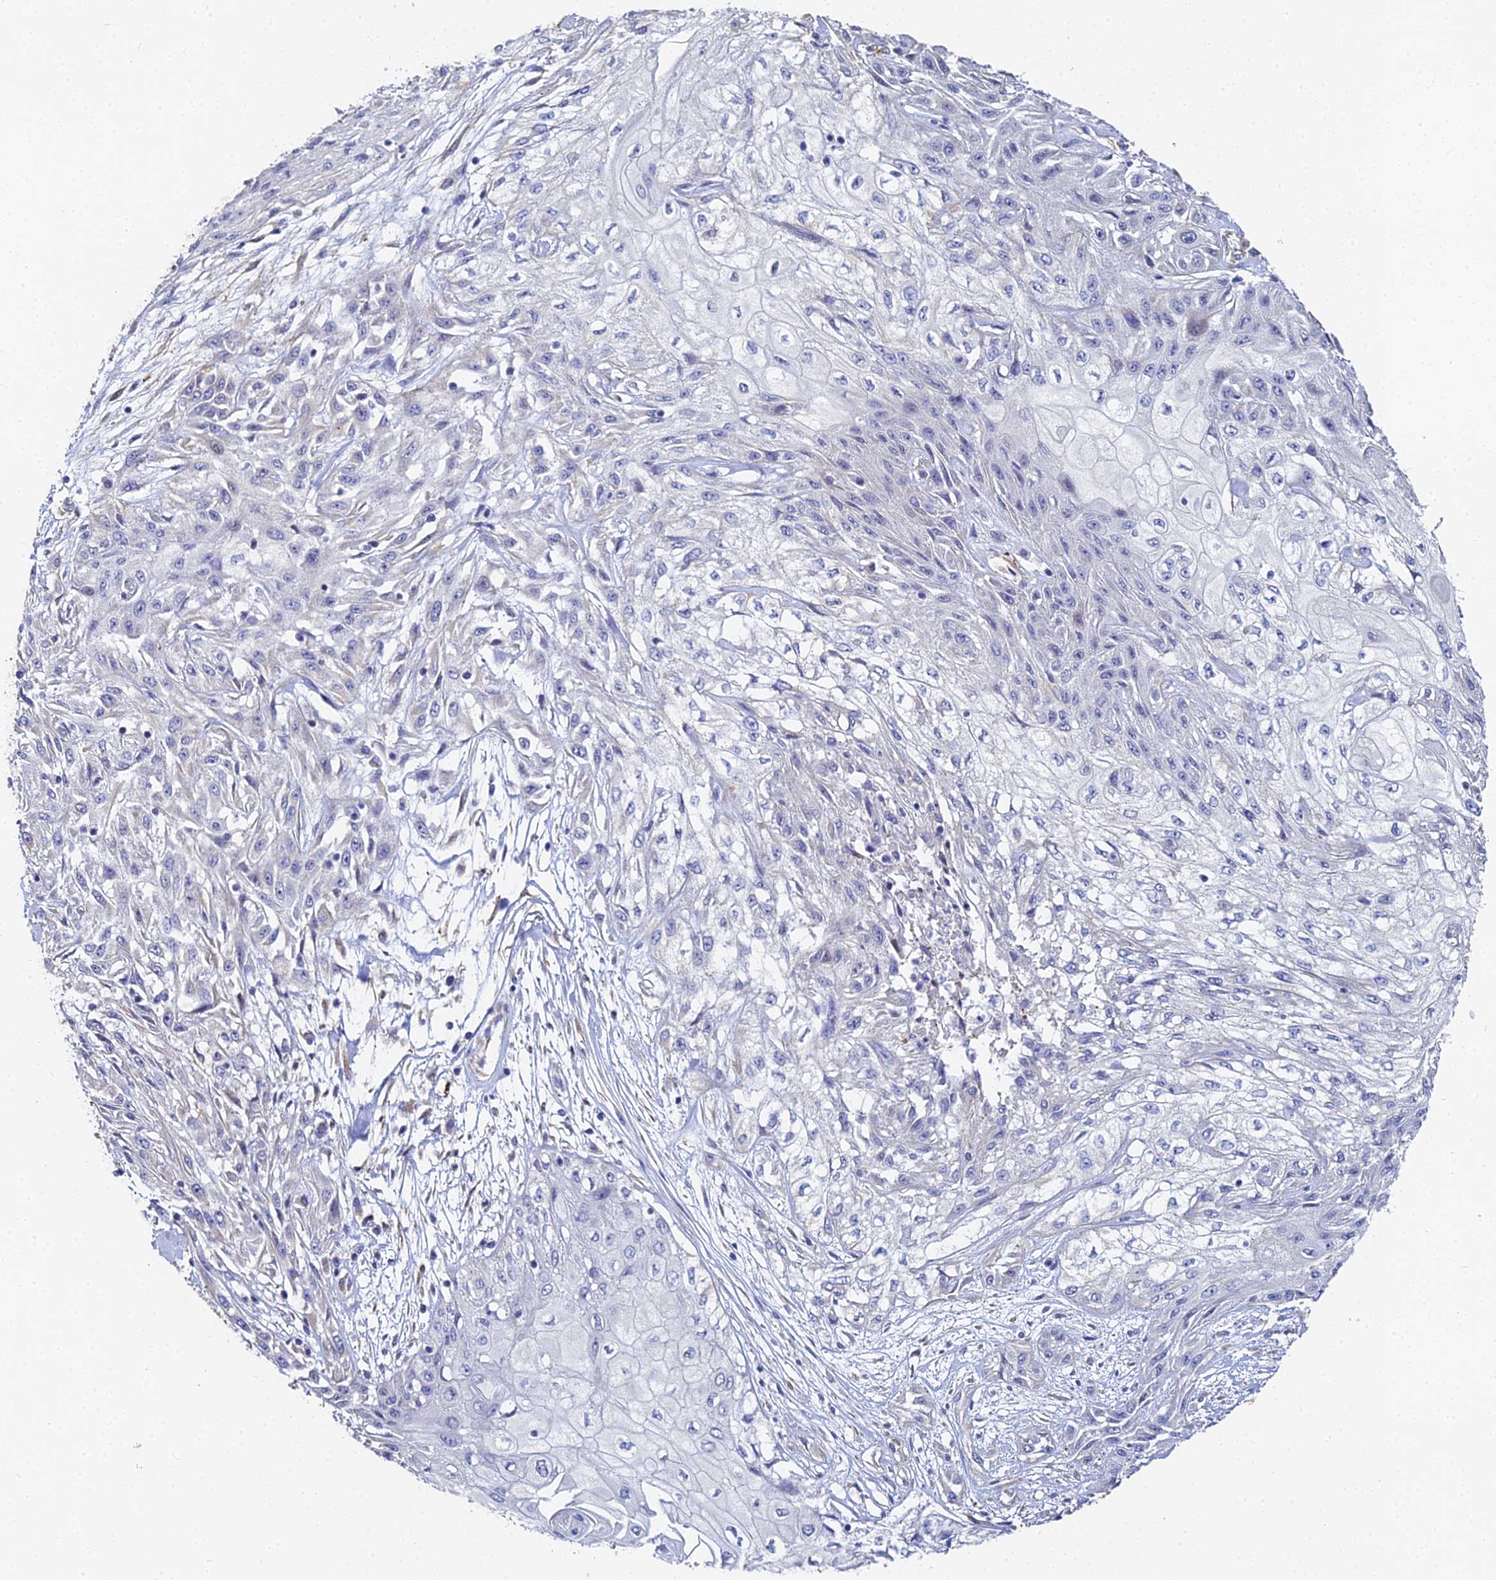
{"staining": {"intensity": "negative", "quantity": "none", "location": "none"}, "tissue": "skin cancer", "cell_type": "Tumor cells", "image_type": "cancer", "snomed": [{"axis": "morphology", "description": "Squamous cell carcinoma, NOS"}, {"axis": "morphology", "description": "Squamous cell carcinoma, metastatic, NOS"}, {"axis": "topography", "description": "Skin"}, {"axis": "topography", "description": "Lymph node"}], "caption": "Histopathology image shows no protein staining in tumor cells of skin cancer (squamous cell carcinoma) tissue.", "gene": "ENSG00000268674", "patient": {"sex": "male", "age": 75}}